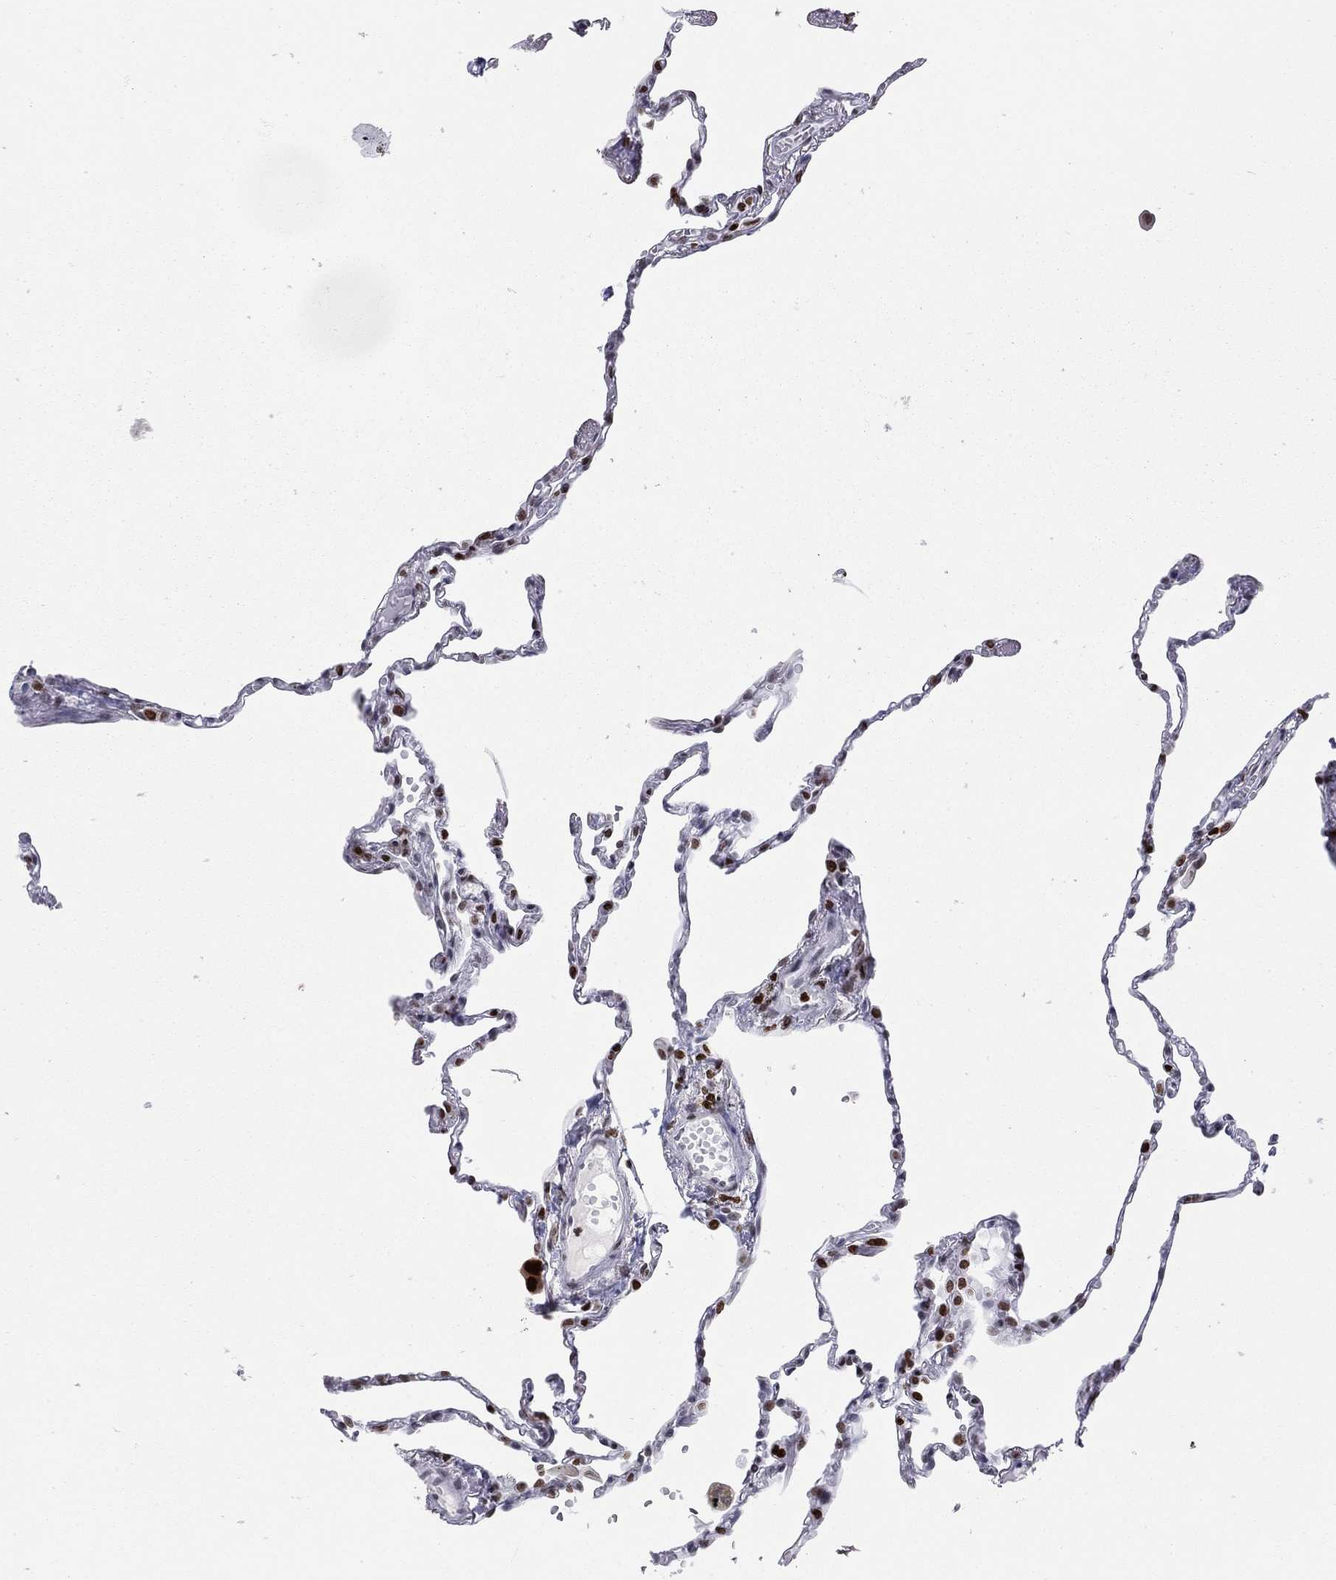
{"staining": {"intensity": "strong", "quantity": "25%-75%", "location": "nuclear"}, "tissue": "lung", "cell_type": "Alveolar cells", "image_type": "normal", "snomed": [{"axis": "morphology", "description": "Normal tissue, NOS"}, {"axis": "topography", "description": "Lung"}], "caption": "The photomicrograph displays a brown stain indicating the presence of a protein in the nuclear of alveolar cells in lung. (DAB IHC with brightfield microscopy, high magnification).", "gene": "H2AX", "patient": {"sex": "male", "age": 78}}